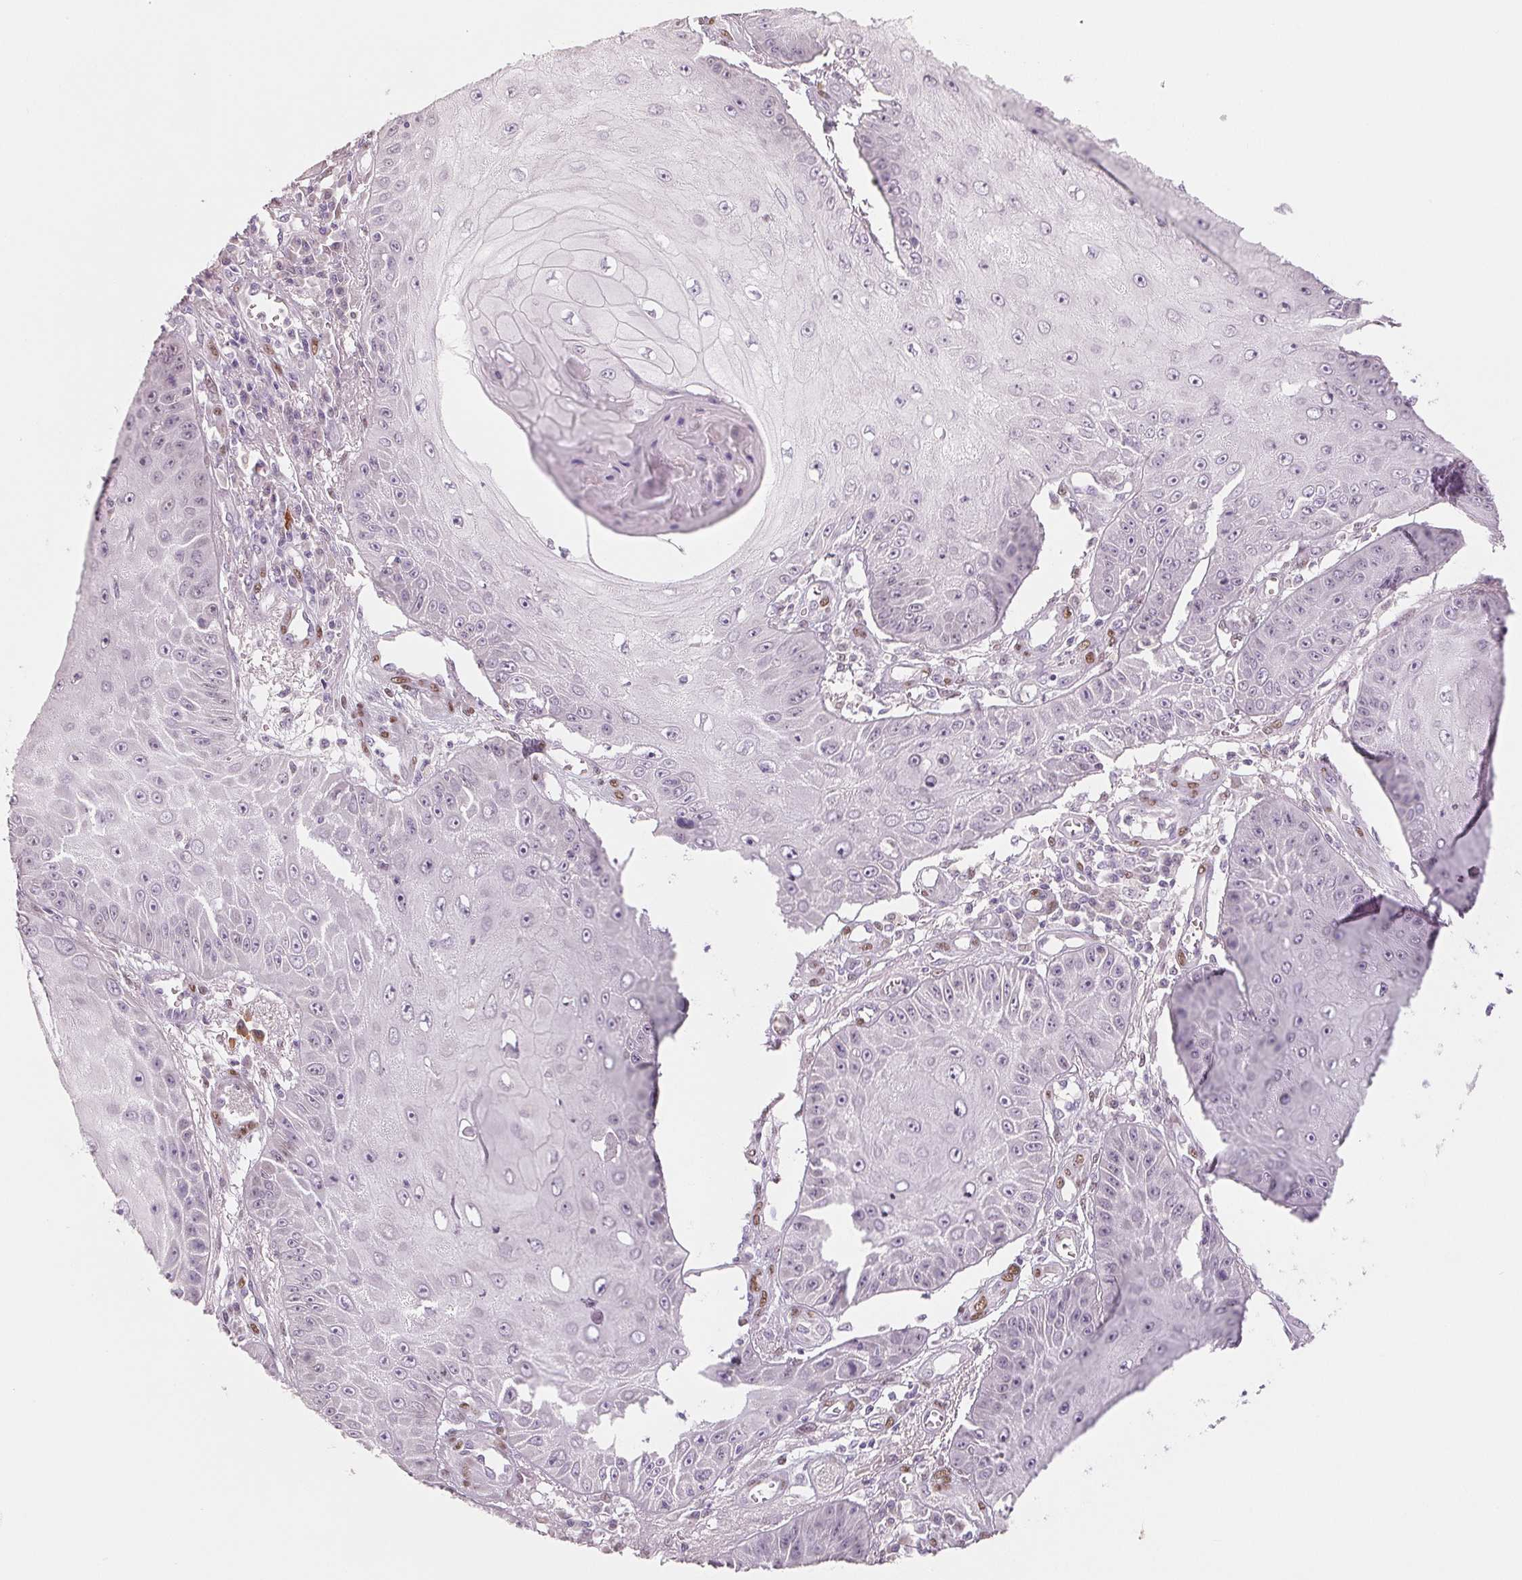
{"staining": {"intensity": "negative", "quantity": "none", "location": "none"}, "tissue": "skin cancer", "cell_type": "Tumor cells", "image_type": "cancer", "snomed": [{"axis": "morphology", "description": "Squamous cell carcinoma, NOS"}, {"axis": "topography", "description": "Skin"}], "caption": "Immunohistochemistry (IHC) of human squamous cell carcinoma (skin) demonstrates no staining in tumor cells.", "gene": "SMARCD3", "patient": {"sex": "male", "age": 70}}